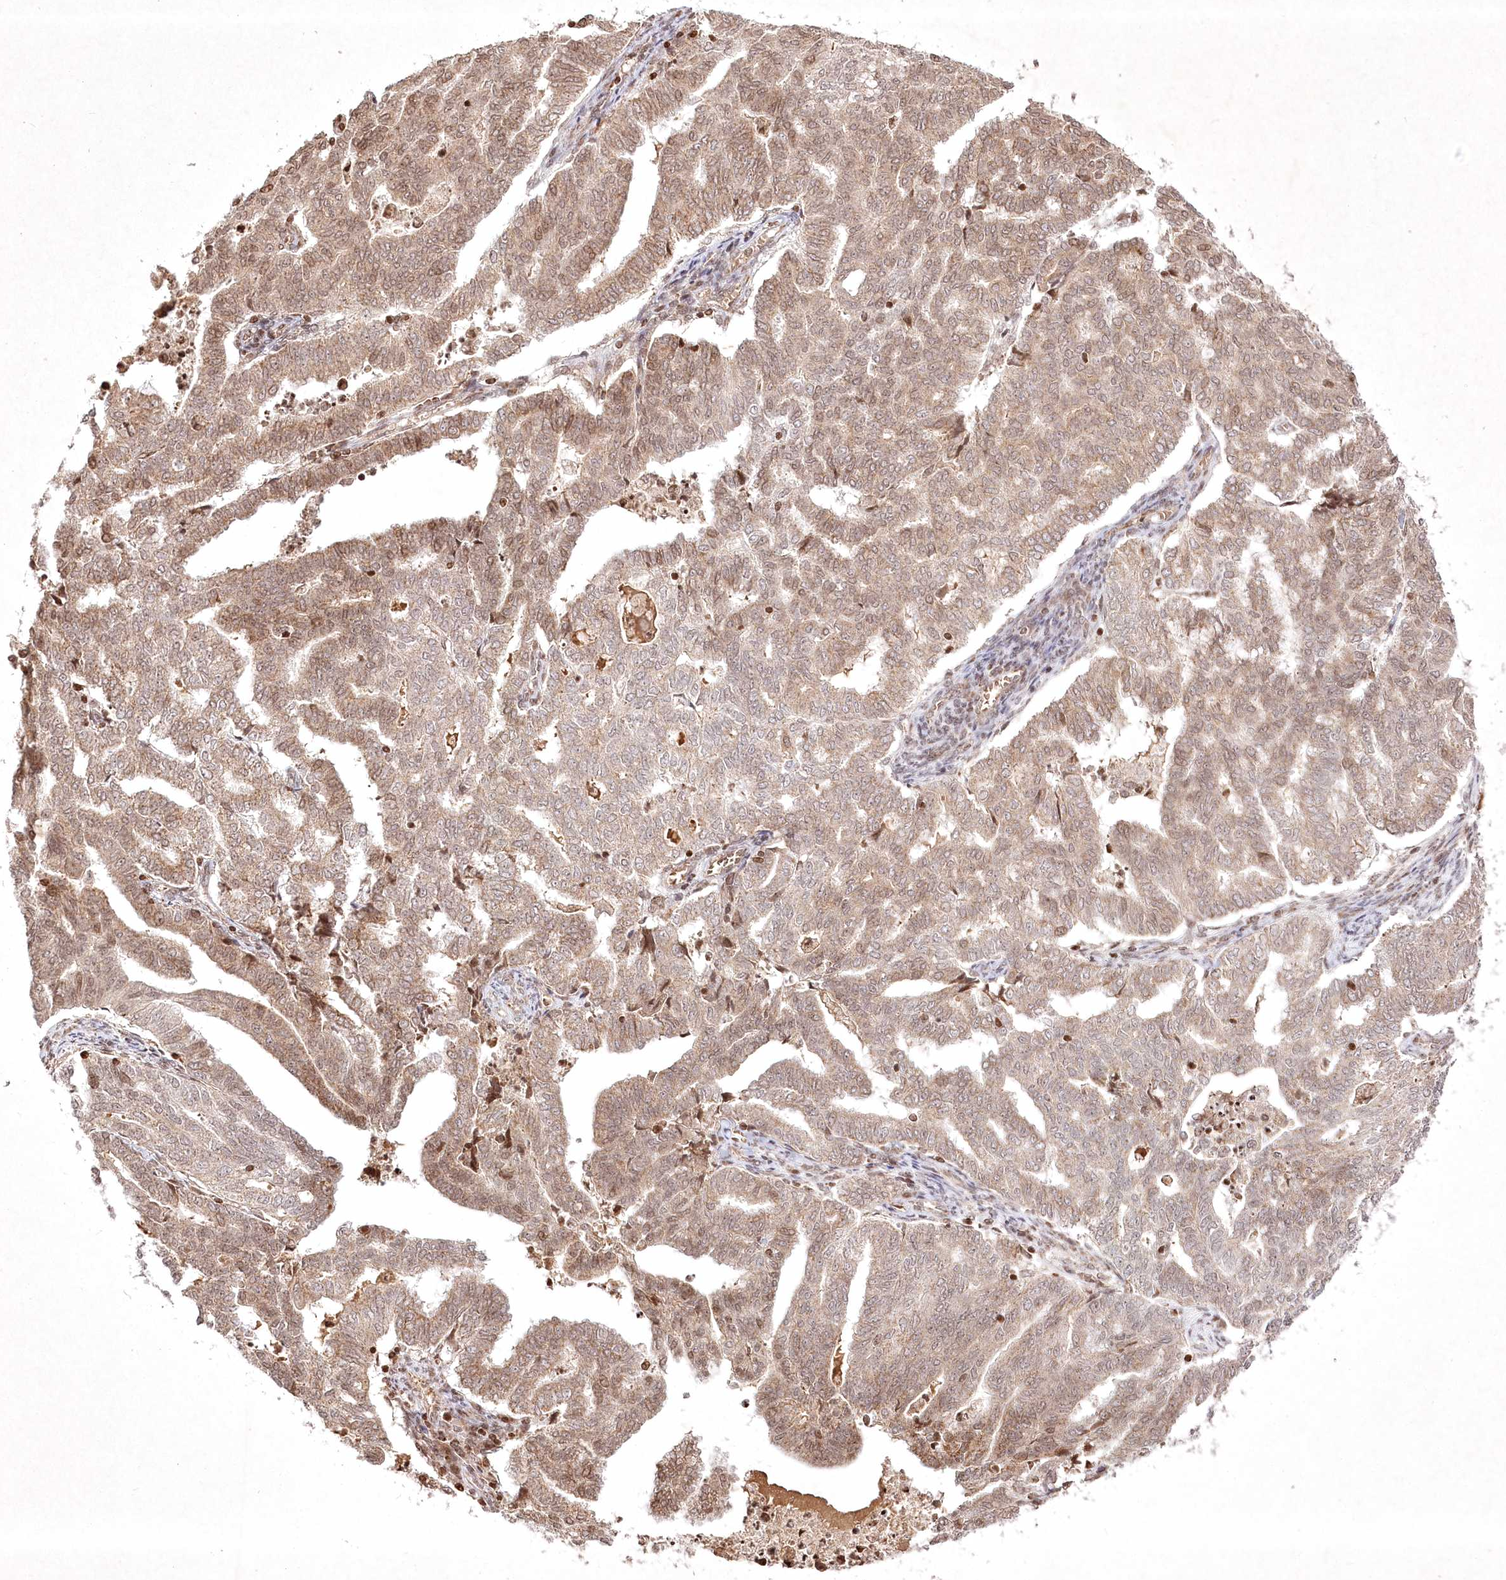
{"staining": {"intensity": "weak", "quantity": ">75%", "location": "cytoplasmic/membranous,nuclear"}, "tissue": "endometrial cancer", "cell_type": "Tumor cells", "image_type": "cancer", "snomed": [{"axis": "morphology", "description": "Adenocarcinoma, NOS"}, {"axis": "topography", "description": "Endometrium"}], "caption": "Adenocarcinoma (endometrial) stained with a protein marker shows weak staining in tumor cells.", "gene": "CARM1", "patient": {"sex": "female", "age": 79}}